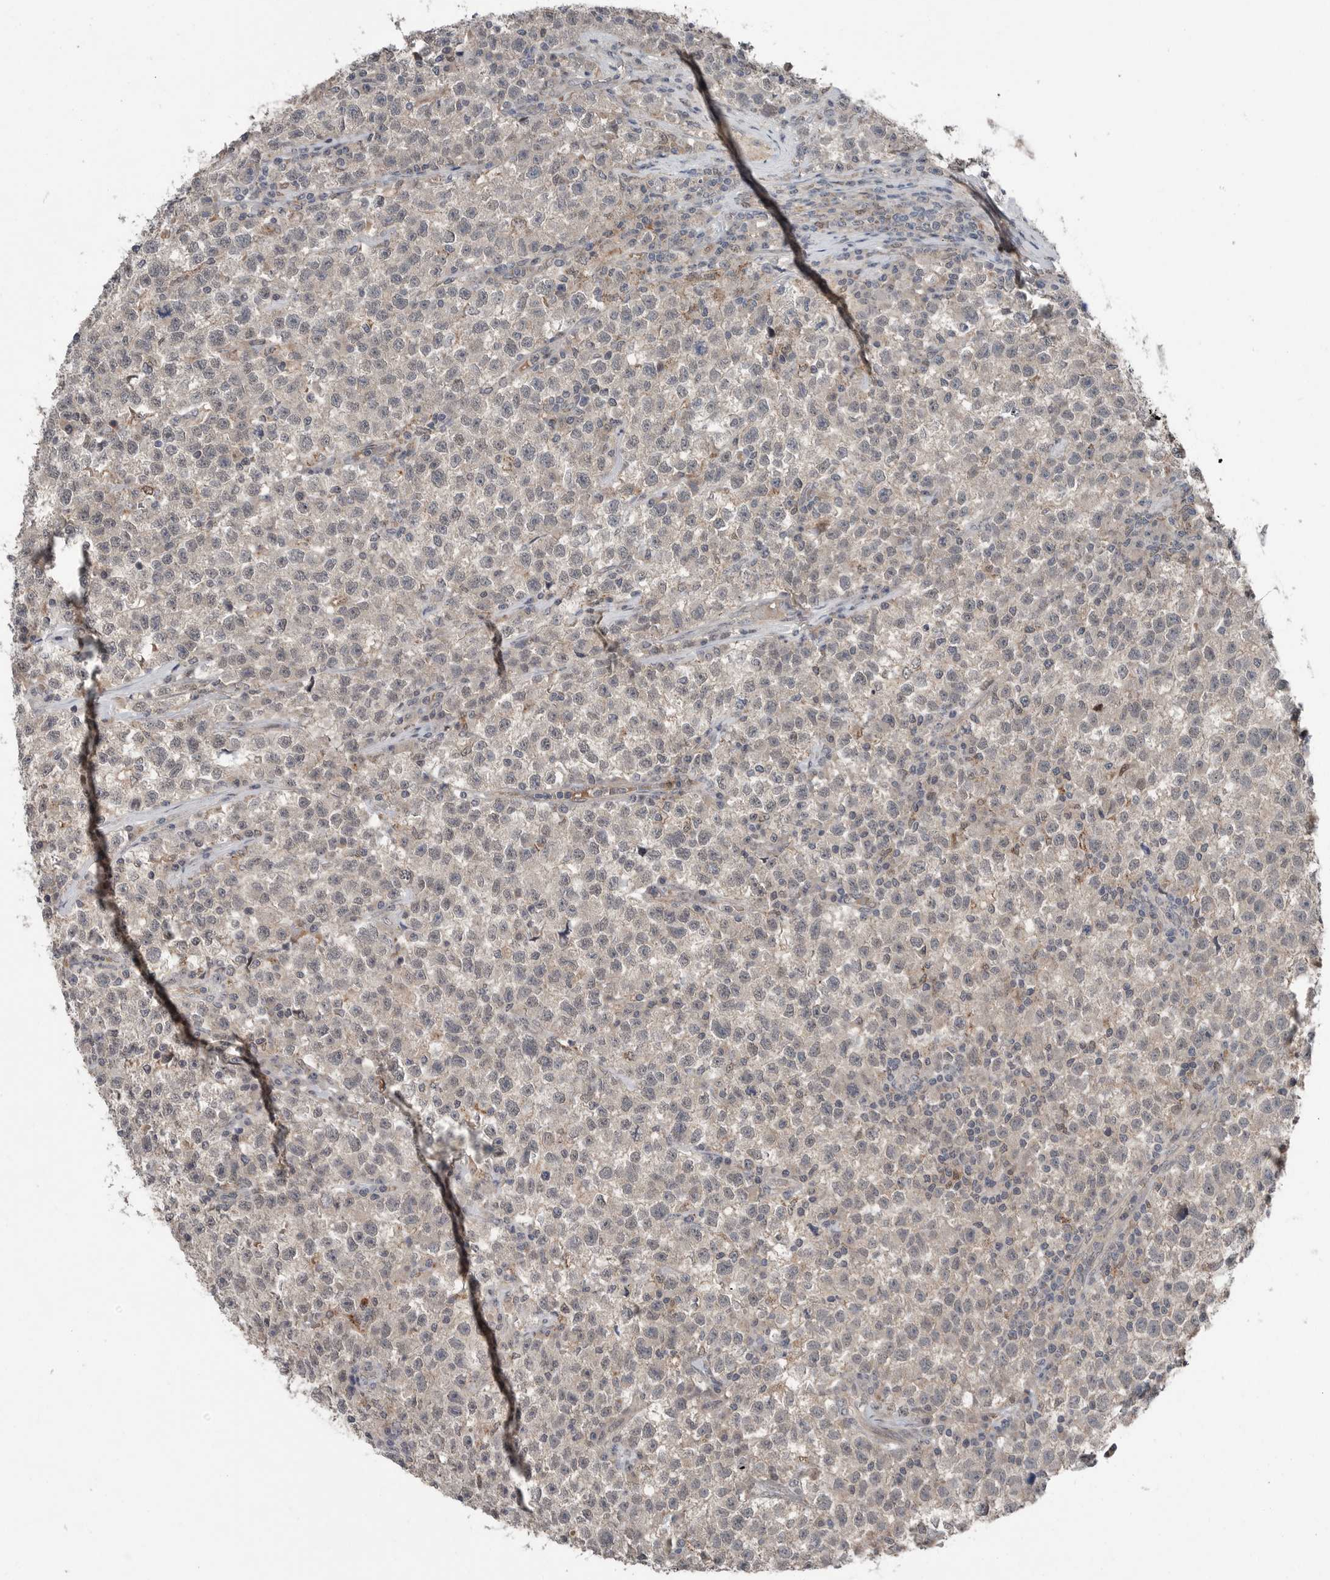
{"staining": {"intensity": "negative", "quantity": "none", "location": "none"}, "tissue": "testis cancer", "cell_type": "Tumor cells", "image_type": "cancer", "snomed": [{"axis": "morphology", "description": "Seminoma, NOS"}, {"axis": "topography", "description": "Testis"}], "caption": "Human testis cancer stained for a protein using immunohistochemistry exhibits no staining in tumor cells.", "gene": "SCP2", "patient": {"sex": "male", "age": 22}}